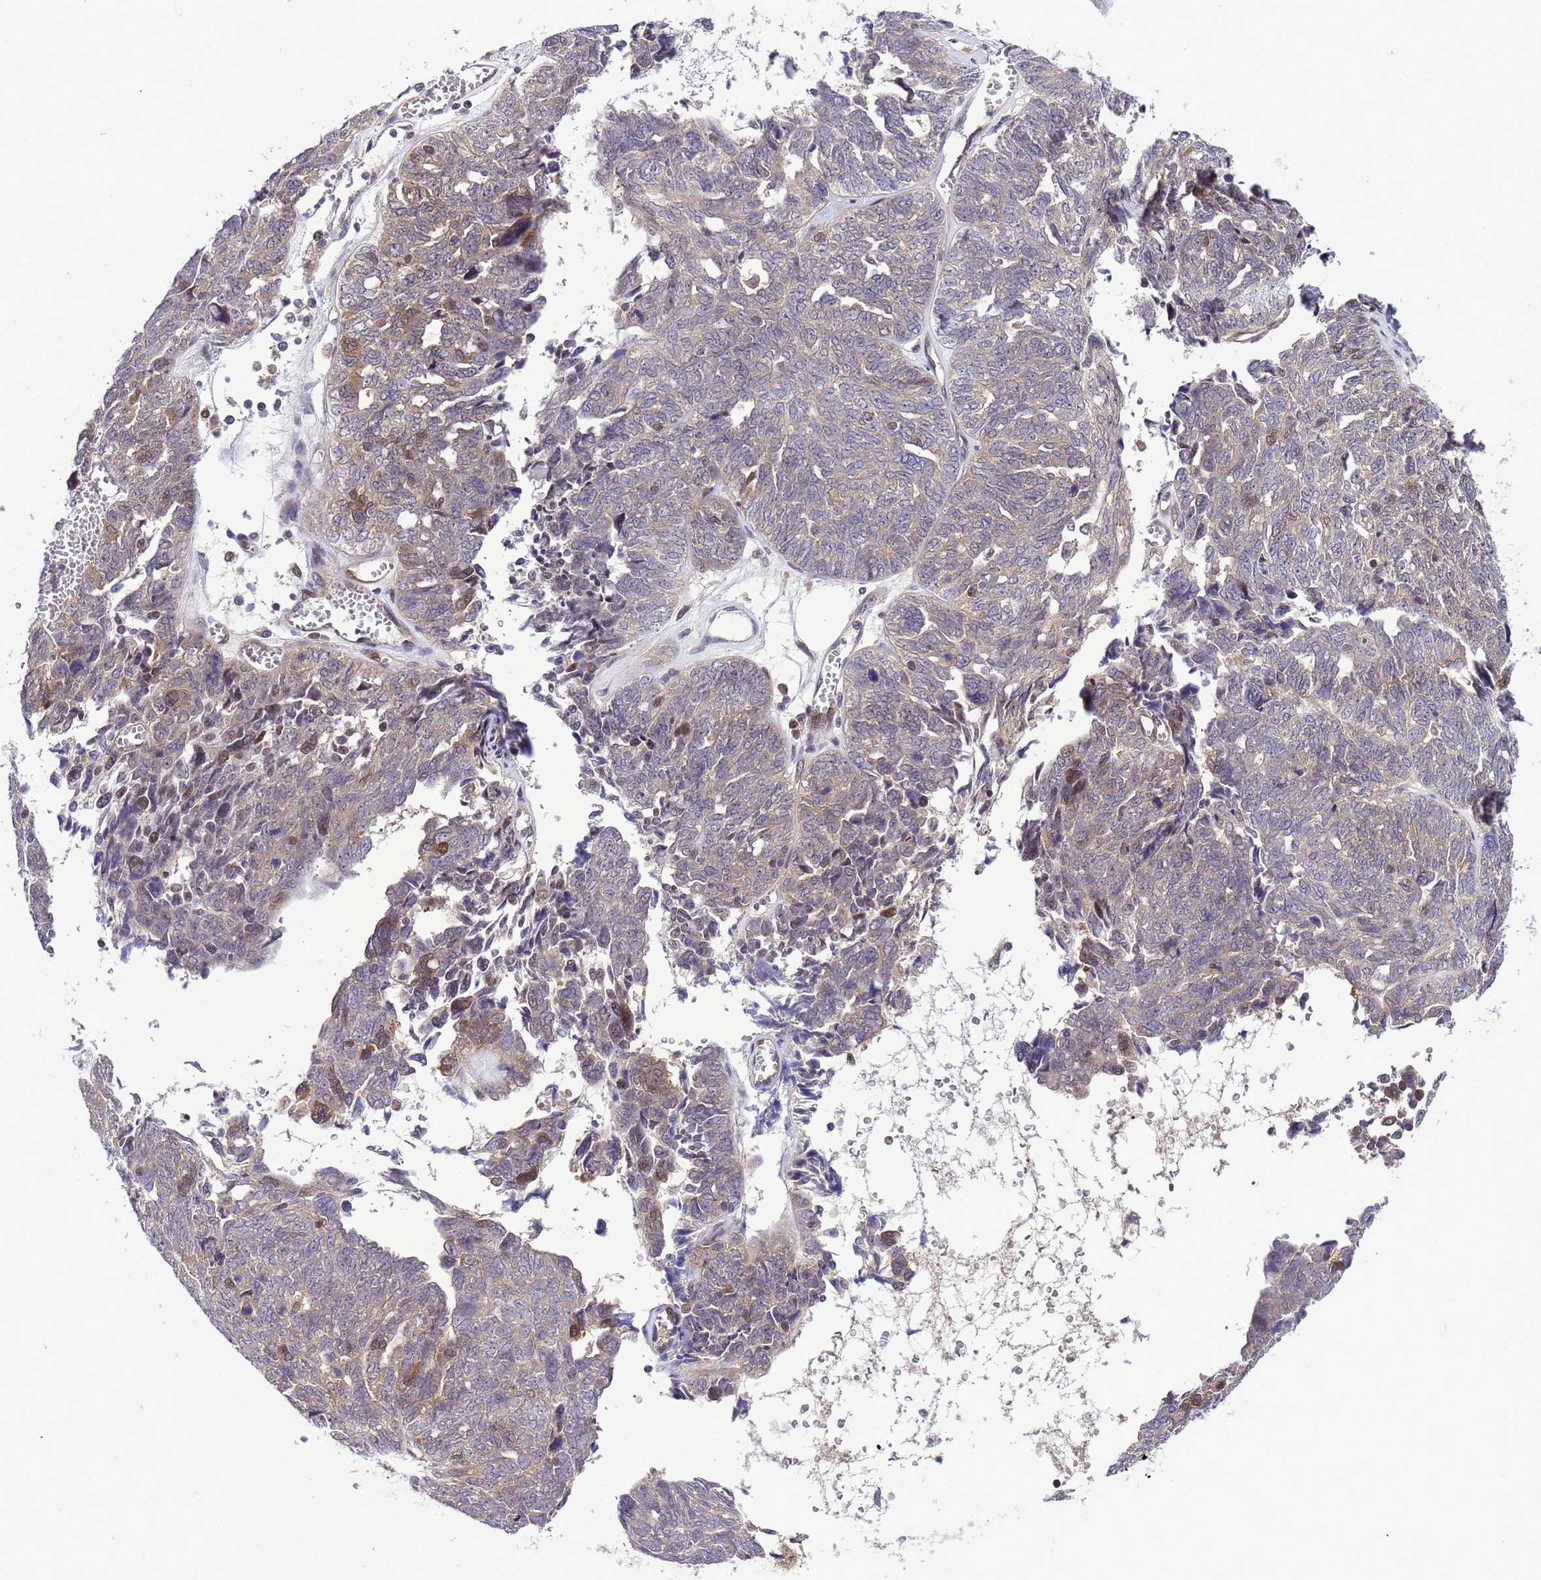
{"staining": {"intensity": "weak", "quantity": "25%-75%", "location": "cytoplasmic/membranous"}, "tissue": "ovarian cancer", "cell_type": "Tumor cells", "image_type": "cancer", "snomed": [{"axis": "morphology", "description": "Cystadenocarcinoma, serous, NOS"}, {"axis": "topography", "description": "Ovary"}], "caption": "The immunohistochemical stain shows weak cytoplasmic/membranous staining in tumor cells of serous cystadenocarcinoma (ovarian) tissue. The staining was performed using DAB (3,3'-diaminobenzidine) to visualize the protein expression in brown, while the nuclei were stained in blue with hematoxylin (Magnification: 20x).", "gene": "RASD1", "patient": {"sex": "female", "age": 79}}